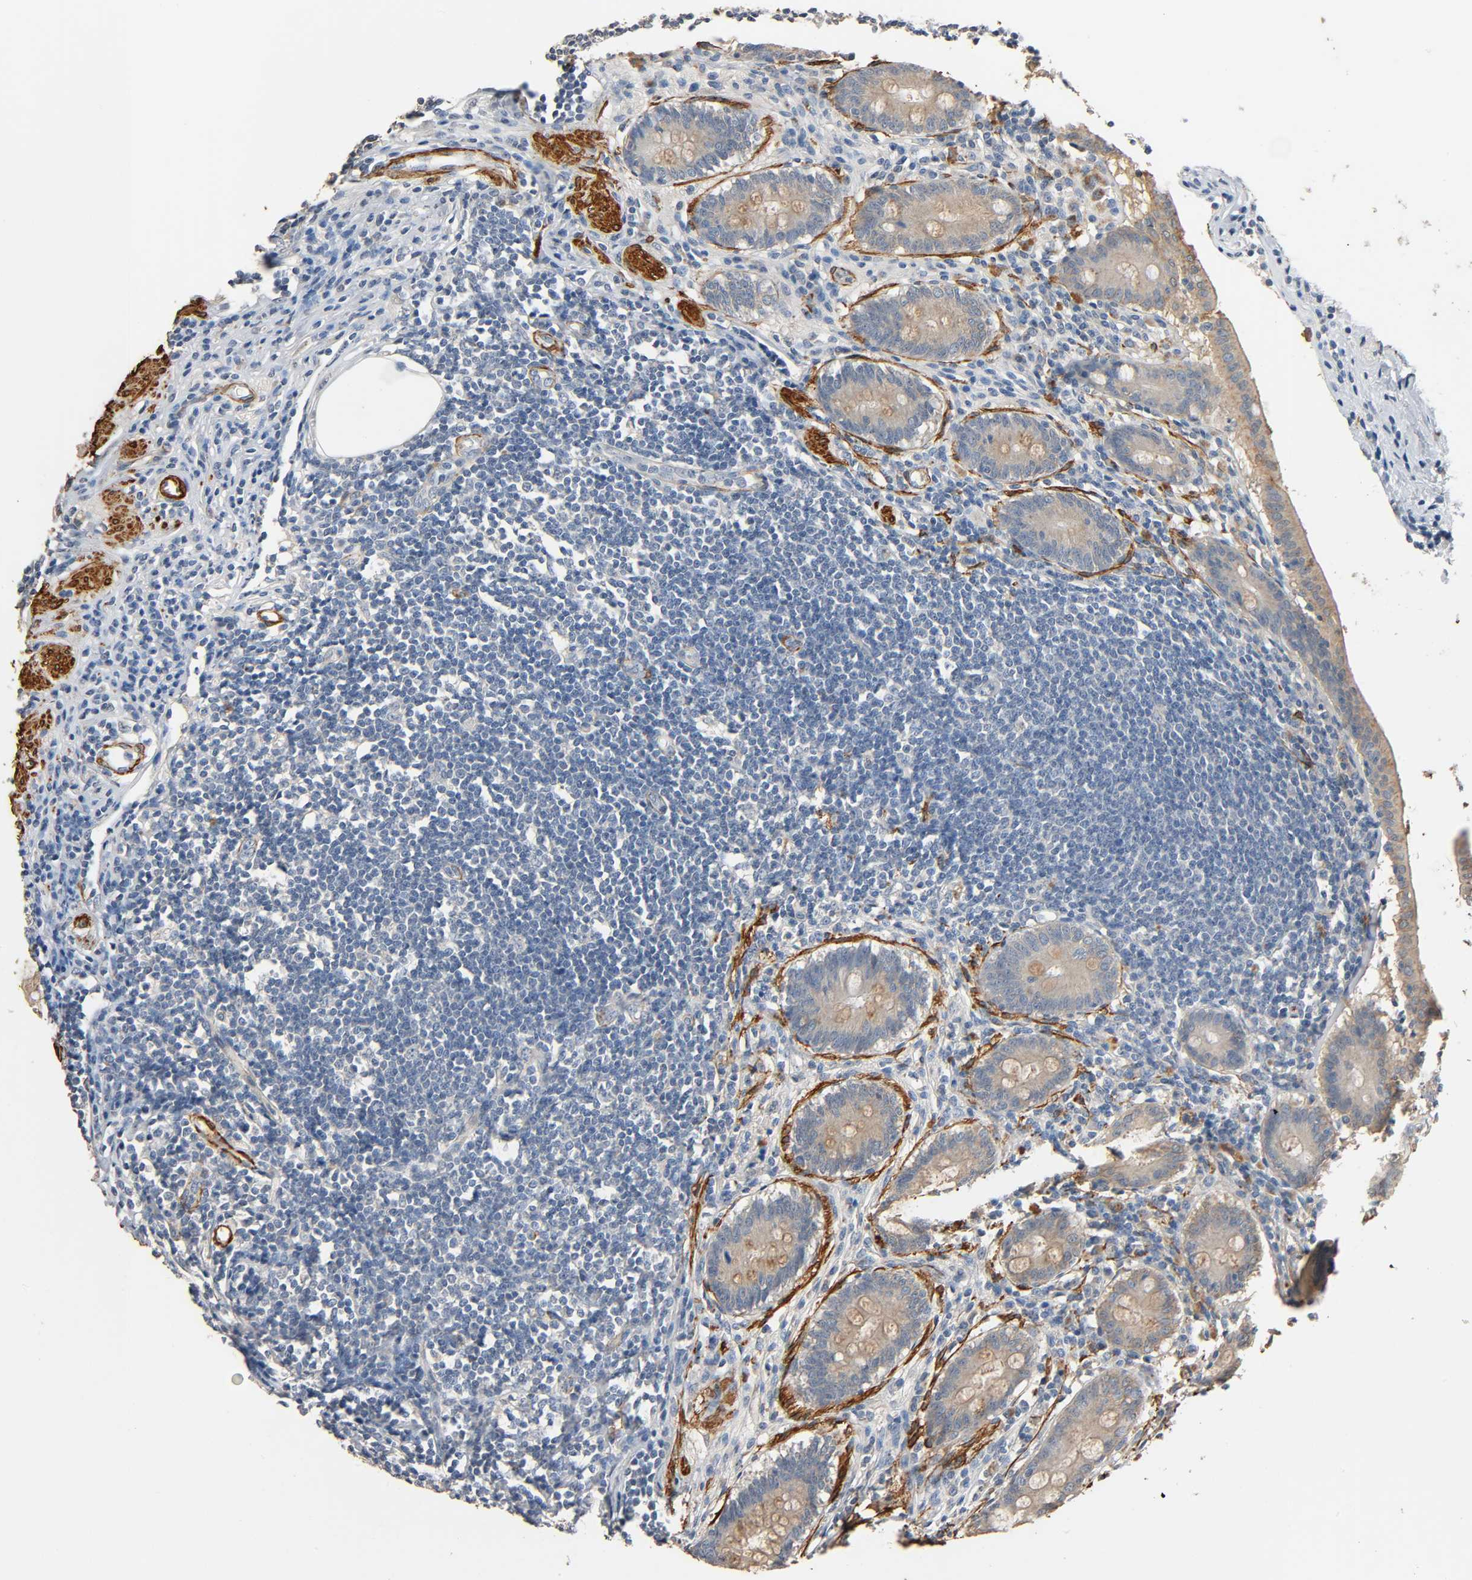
{"staining": {"intensity": "moderate", "quantity": ">75%", "location": "cytoplasmic/membranous"}, "tissue": "appendix", "cell_type": "Glandular cells", "image_type": "normal", "snomed": [{"axis": "morphology", "description": "Normal tissue, NOS"}, {"axis": "topography", "description": "Appendix"}], "caption": "Protein staining by immunohistochemistry (IHC) demonstrates moderate cytoplasmic/membranous staining in about >75% of glandular cells in normal appendix.", "gene": "GSTA1", "patient": {"sex": "female", "age": 50}}